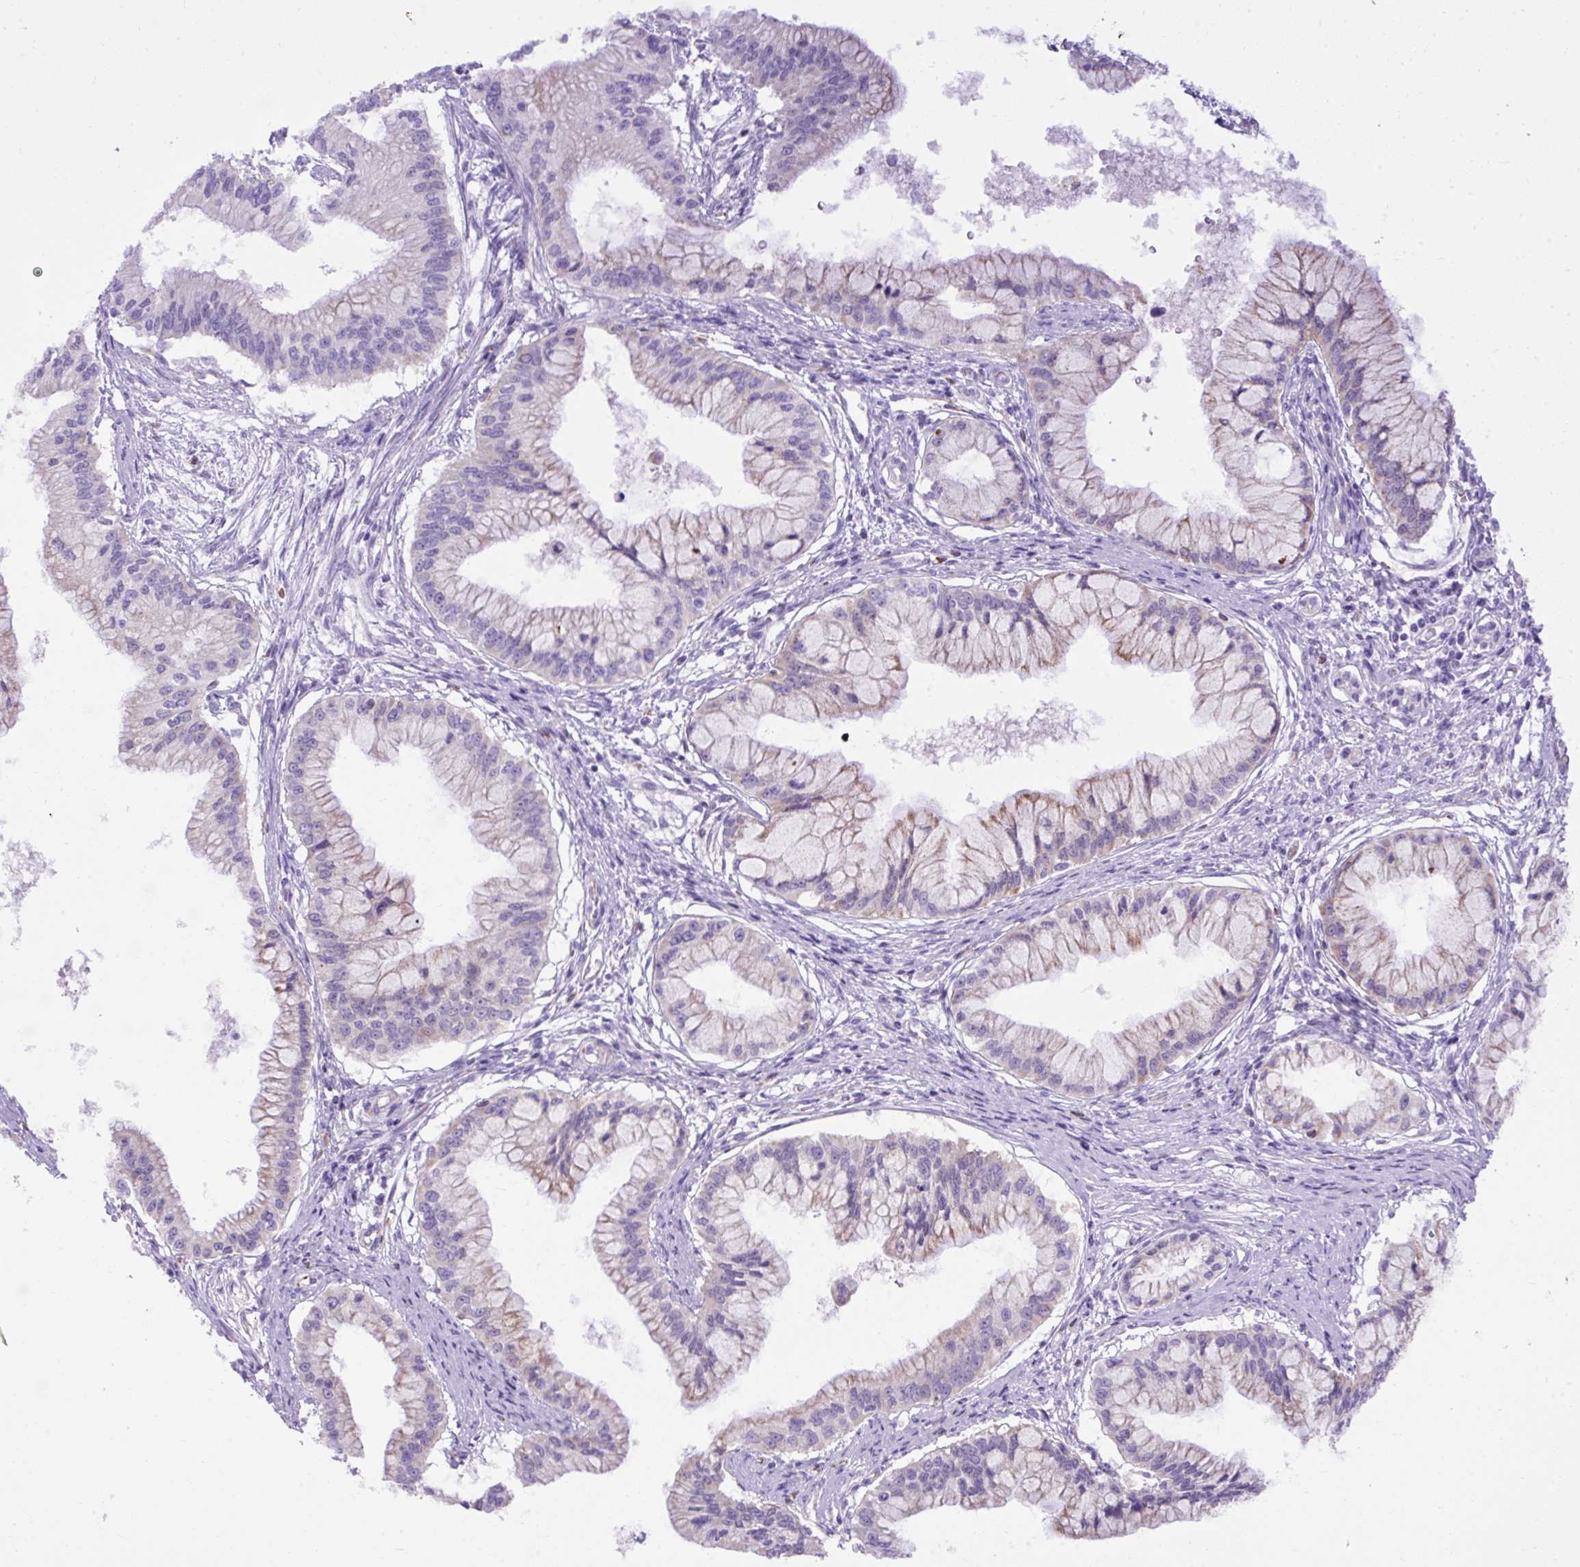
{"staining": {"intensity": "negative", "quantity": "none", "location": "none"}, "tissue": "pancreatic cancer", "cell_type": "Tumor cells", "image_type": "cancer", "snomed": [{"axis": "morphology", "description": "Adenocarcinoma, NOS"}, {"axis": "topography", "description": "Pancreas"}], "caption": "The histopathology image exhibits no significant staining in tumor cells of pancreatic adenocarcinoma.", "gene": "SPTBN5", "patient": {"sex": "male", "age": 46}}